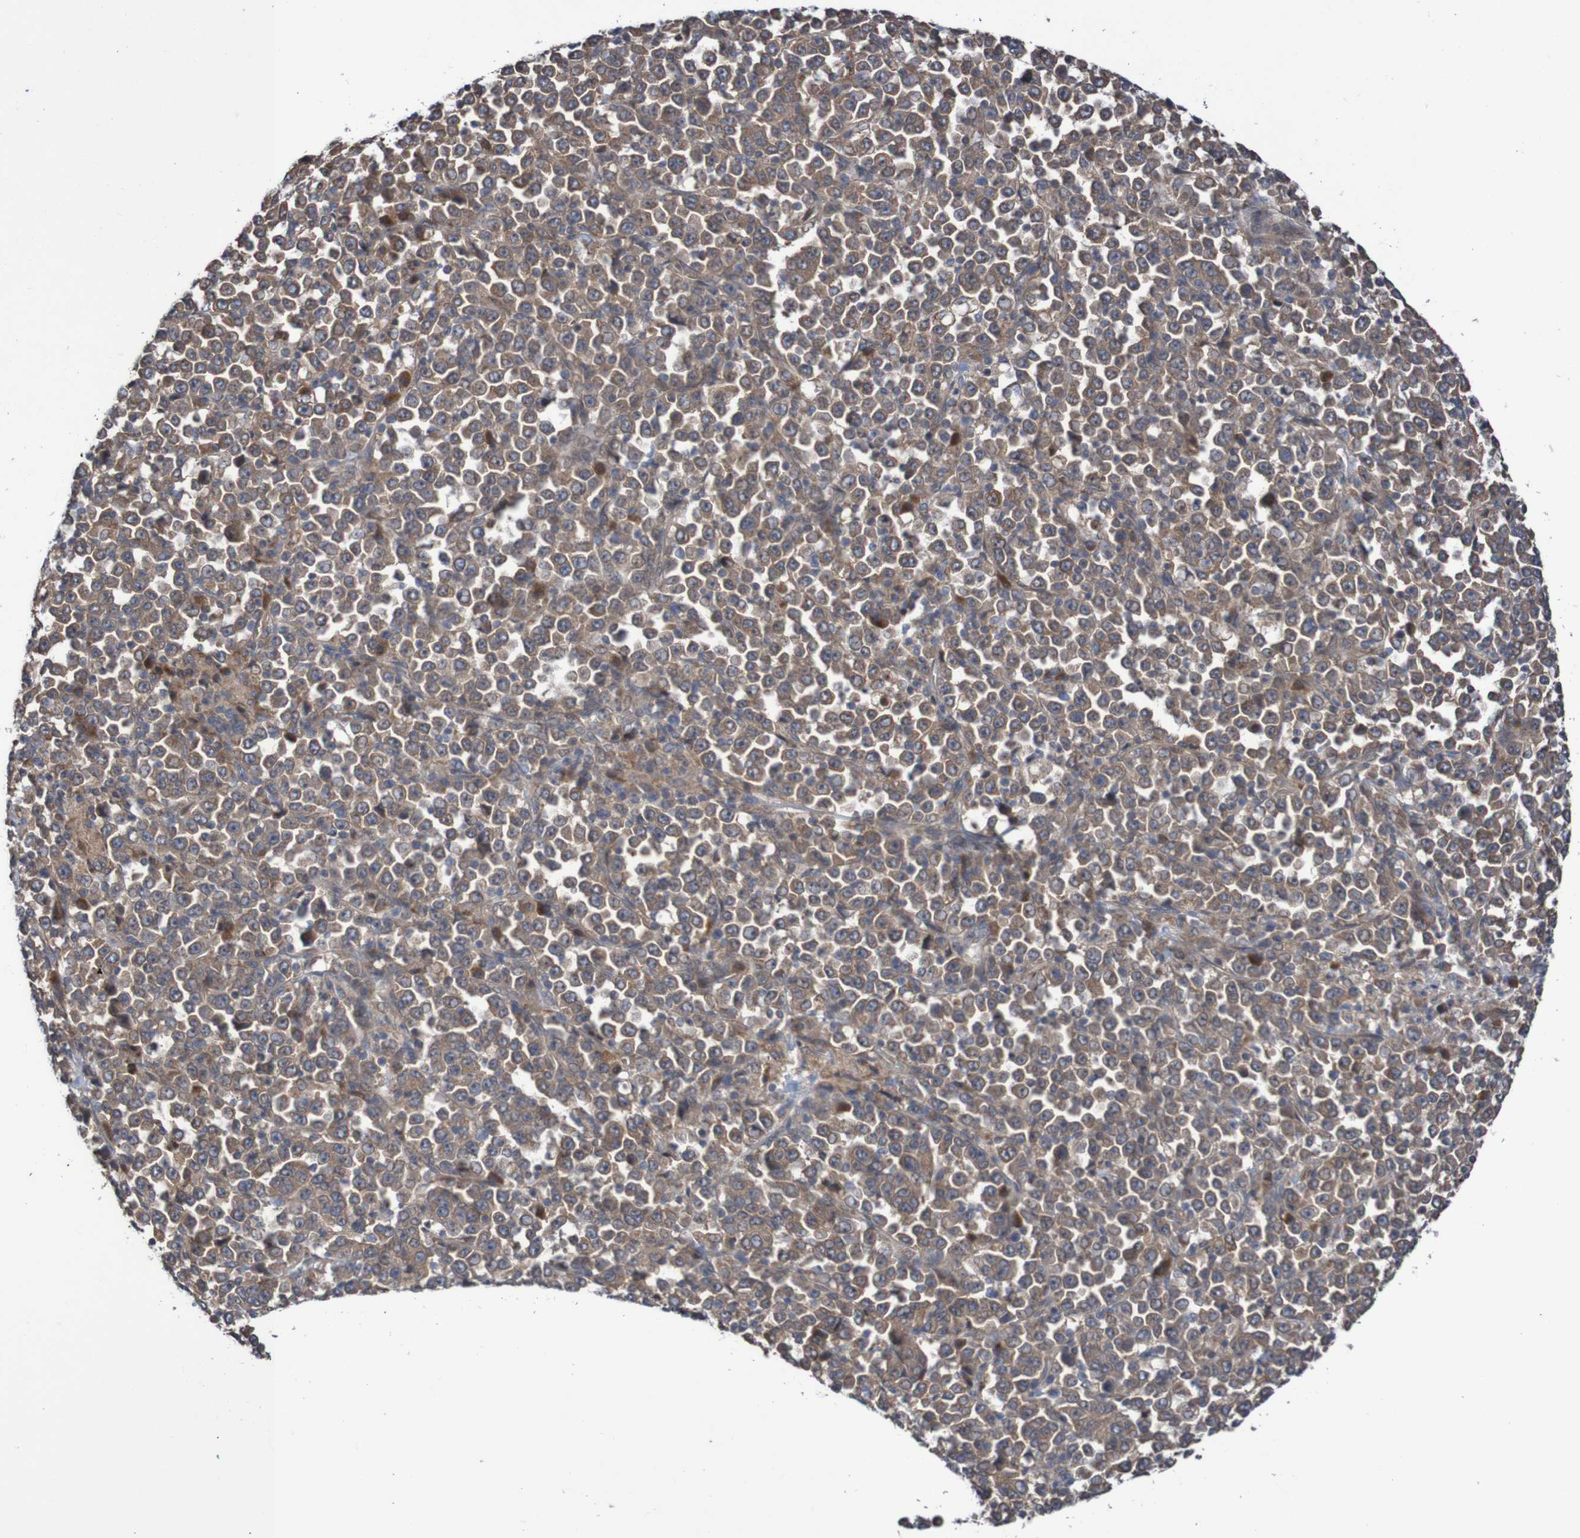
{"staining": {"intensity": "moderate", "quantity": ">75%", "location": "cytoplasmic/membranous"}, "tissue": "stomach cancer", "cell_type": "Tumor cells", "image_type": "cancer", "snomed": [{"axis": "morphology", "description": "Normal tissue, NOS"}, {"axis": "morphology", "description": "Adenocarcinoma, NOS"}, {"axis": "topography", "description": "Stomach, upper"}, {"axis": "topography", "description": "Stomach"}], "caption": "Moderate cytoplasmic/membranous positivity for a protein is identified in about >75% of tumor cells of stomach cancer using immunohistochemistry (IHC).", "gene": "PHPT1", "patient": {"sex": "male", "age": 59}}